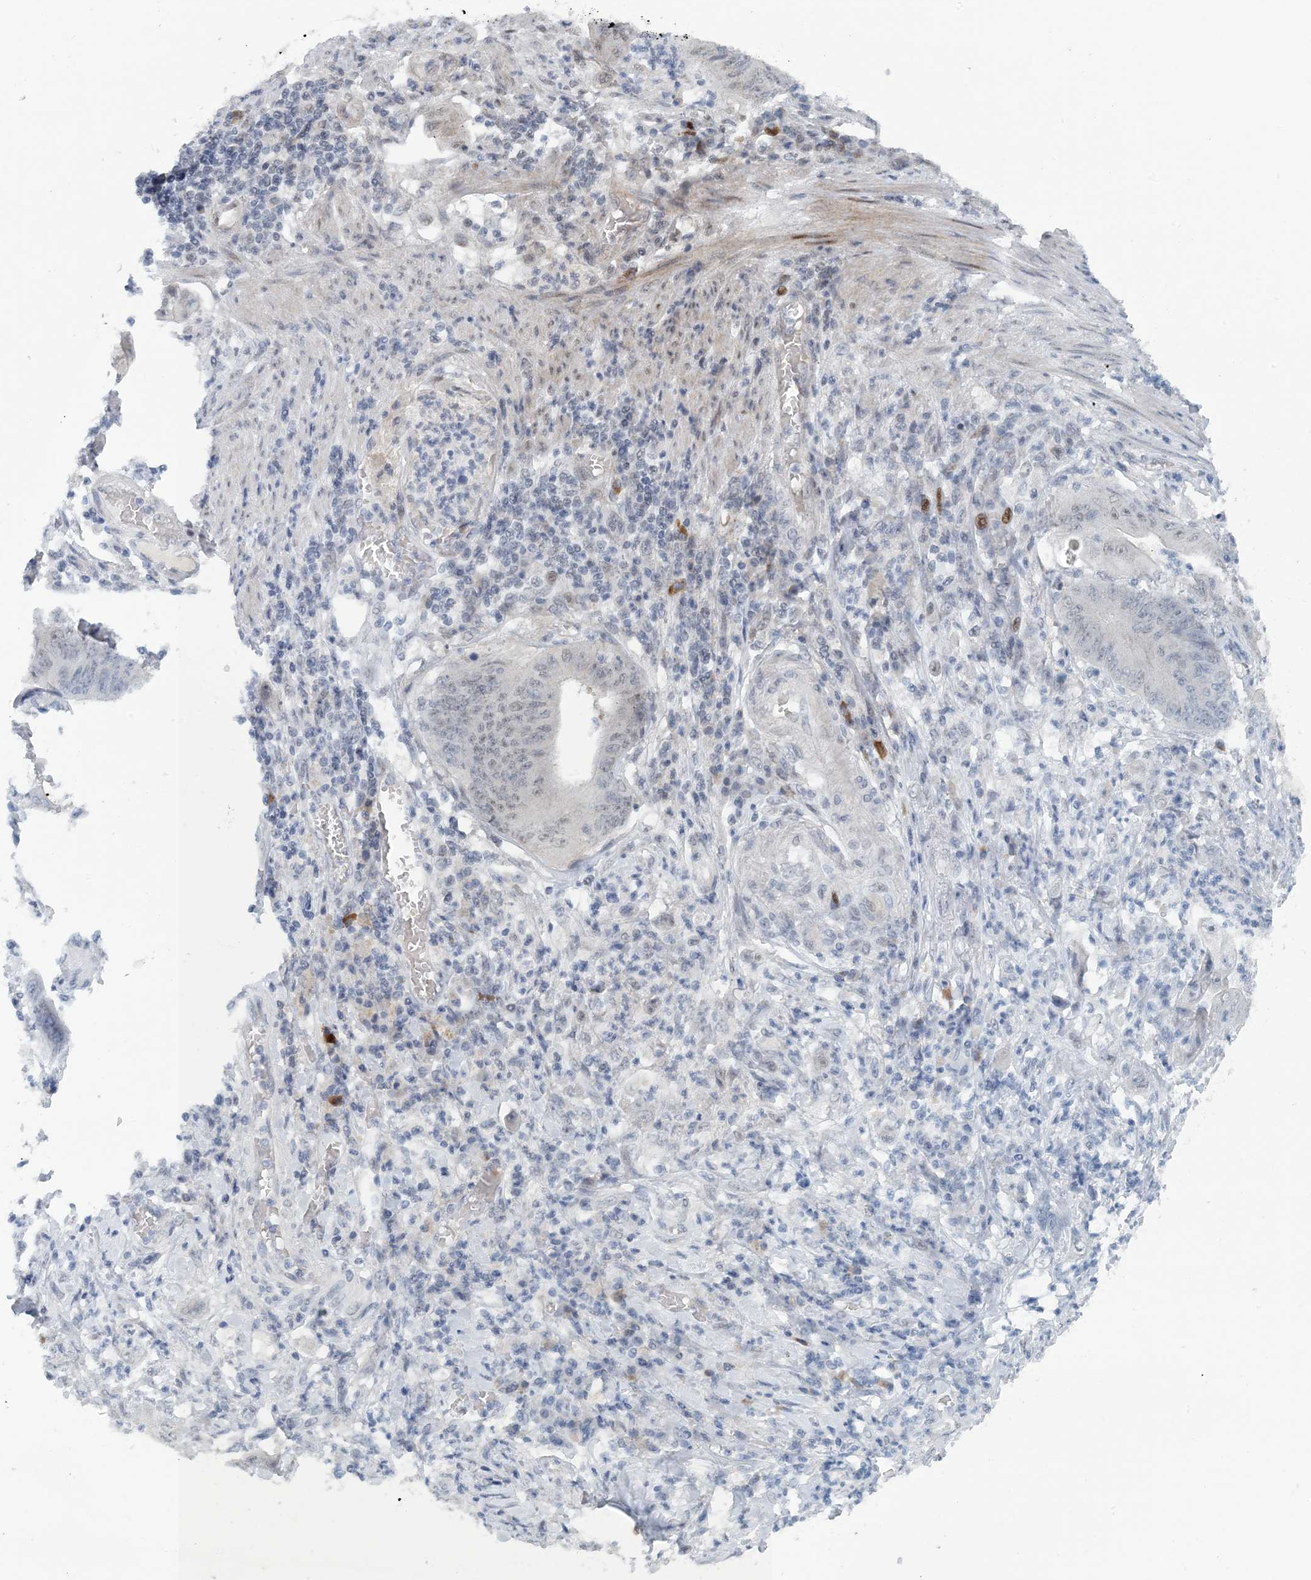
{"staining": {"intensity": "negative", "quantity": "none", "location": "none"}, "tissue": "stomach cancer", "cell_type": "Tumor cells", "image_type": "cancer", "snomed": [{"axis": "morphology", "description": "Adenocarcinoma, NOS"}, {"axis": "topography", "description": "Stomach"}], "caption": "Tumor cells show no significant protein staining in stomach cancer (adenocarcinoma).", "gene": "MBD2", "patient": {"sex": "female", "age": 73}}